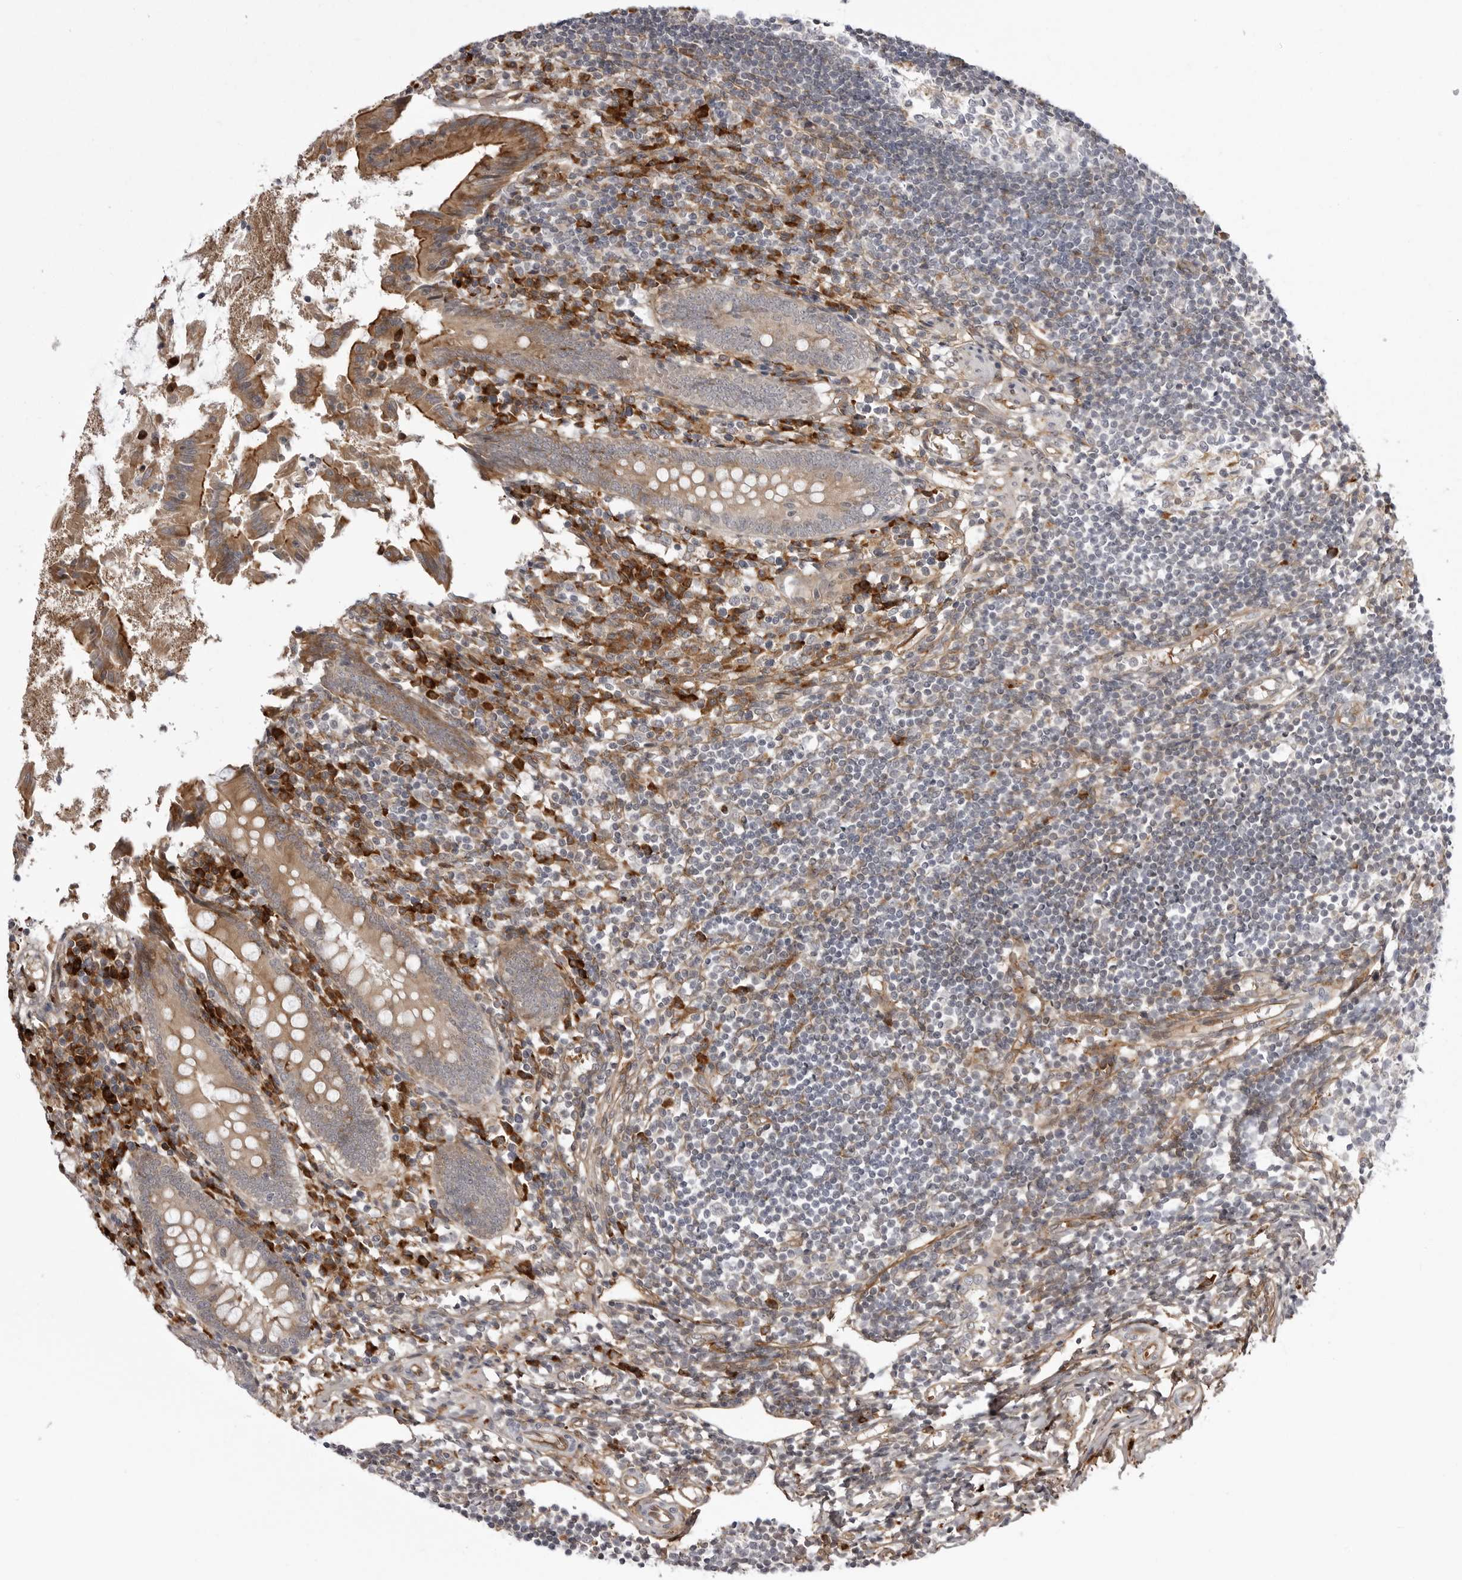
{"staining": {"intensity": "moderate", "quantity": ">75%", "location": "cytoplasmic/membranous"}, "tissue": "appendix", "cell_type": "Glandular cells", "image_type": "normal", "snomed": [{"axis": "morphology", "description": "Normal tissue, NOS"}, {"axis": "topography", "description": "Appendix"}], "caption": "Benign appendix shows moderate cytoplasmic/membranous positivity in about >75% of glandular cells, visualized by immunohistochemistry. Nuclei are stained in blue.", "gene": "ARL5A", "patient": {"sex": "female", "age": 17}}